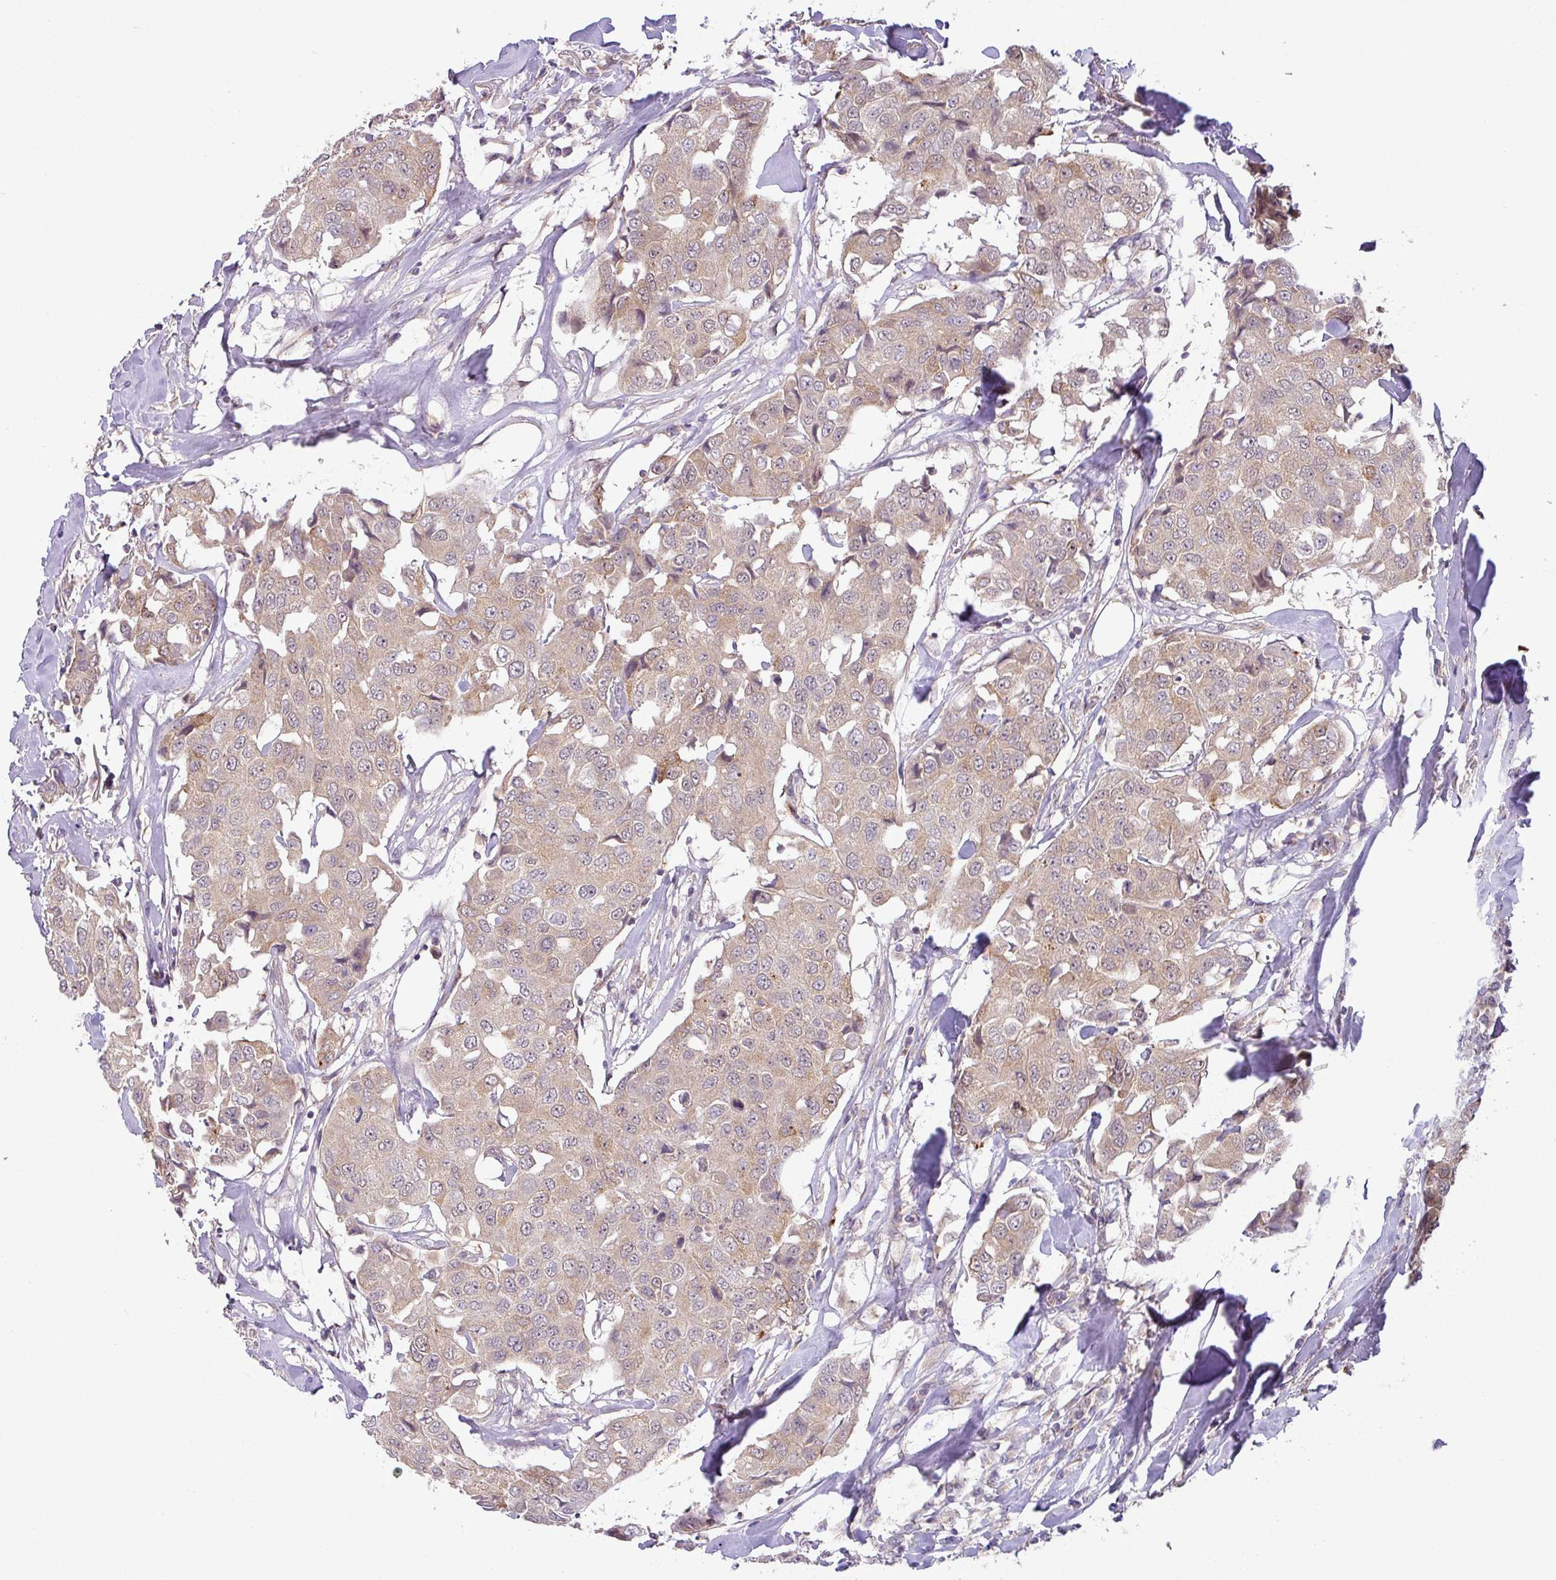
{"staining": {"intensity": "weak", "quantity": "25%-75%", "location": "cytoplasmic/membranous"}, "tissue": "breast cancer", "cell_type": "Tumor cells", "image_type": "cancer", "snomed": [{"axis": "morphology", "description": "Duct carcinoma"}, {"axis": "topography", "description": "Breast"}], "caption": "A high-resolution micrograph shows immunohistochemistry staining of breast infiltrating ductal carcinoma, which reveals weak cytoplasmic/membranous expression in approximately 25%-75% of tumor cells.", "gene": "GALNT12", "patient": {"sex": "female", "age": 80}}